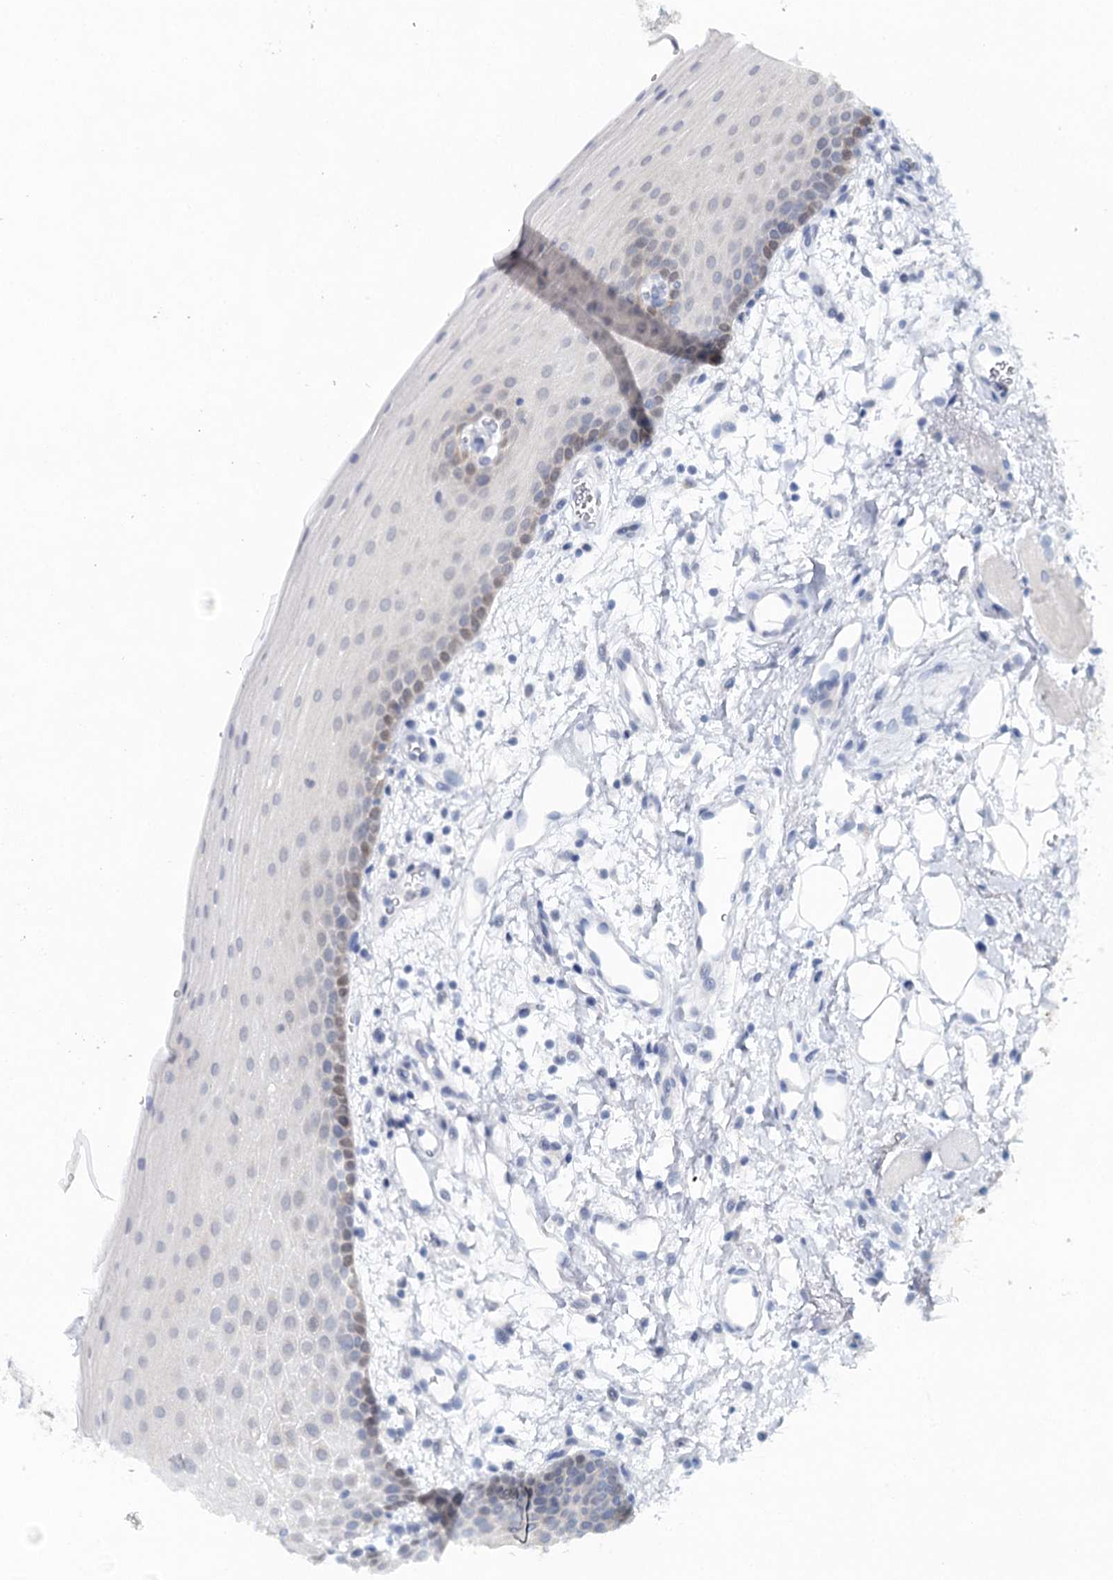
{"staining": {"intensity": "negative", "quantity": "none", "location": "none"}, "tissue": "oral mucosa", "cell_type": "Squamous epithelial cells", "image_type": "normal", "snomed": [{"axis": "morphology", "description": "Normal tissue, NOS"}, {"axis": "topography", "description": "Oral tissue"}], "caption": "High magnification brightfield microscopy of normal oral mucosa stained with DAB (brown) and counterstained with hematoxylin (blue): squamous epithelial cells show no significant positivity.", "gene": "BLTP1", "patient": {"sex": "male", "age": 68}}